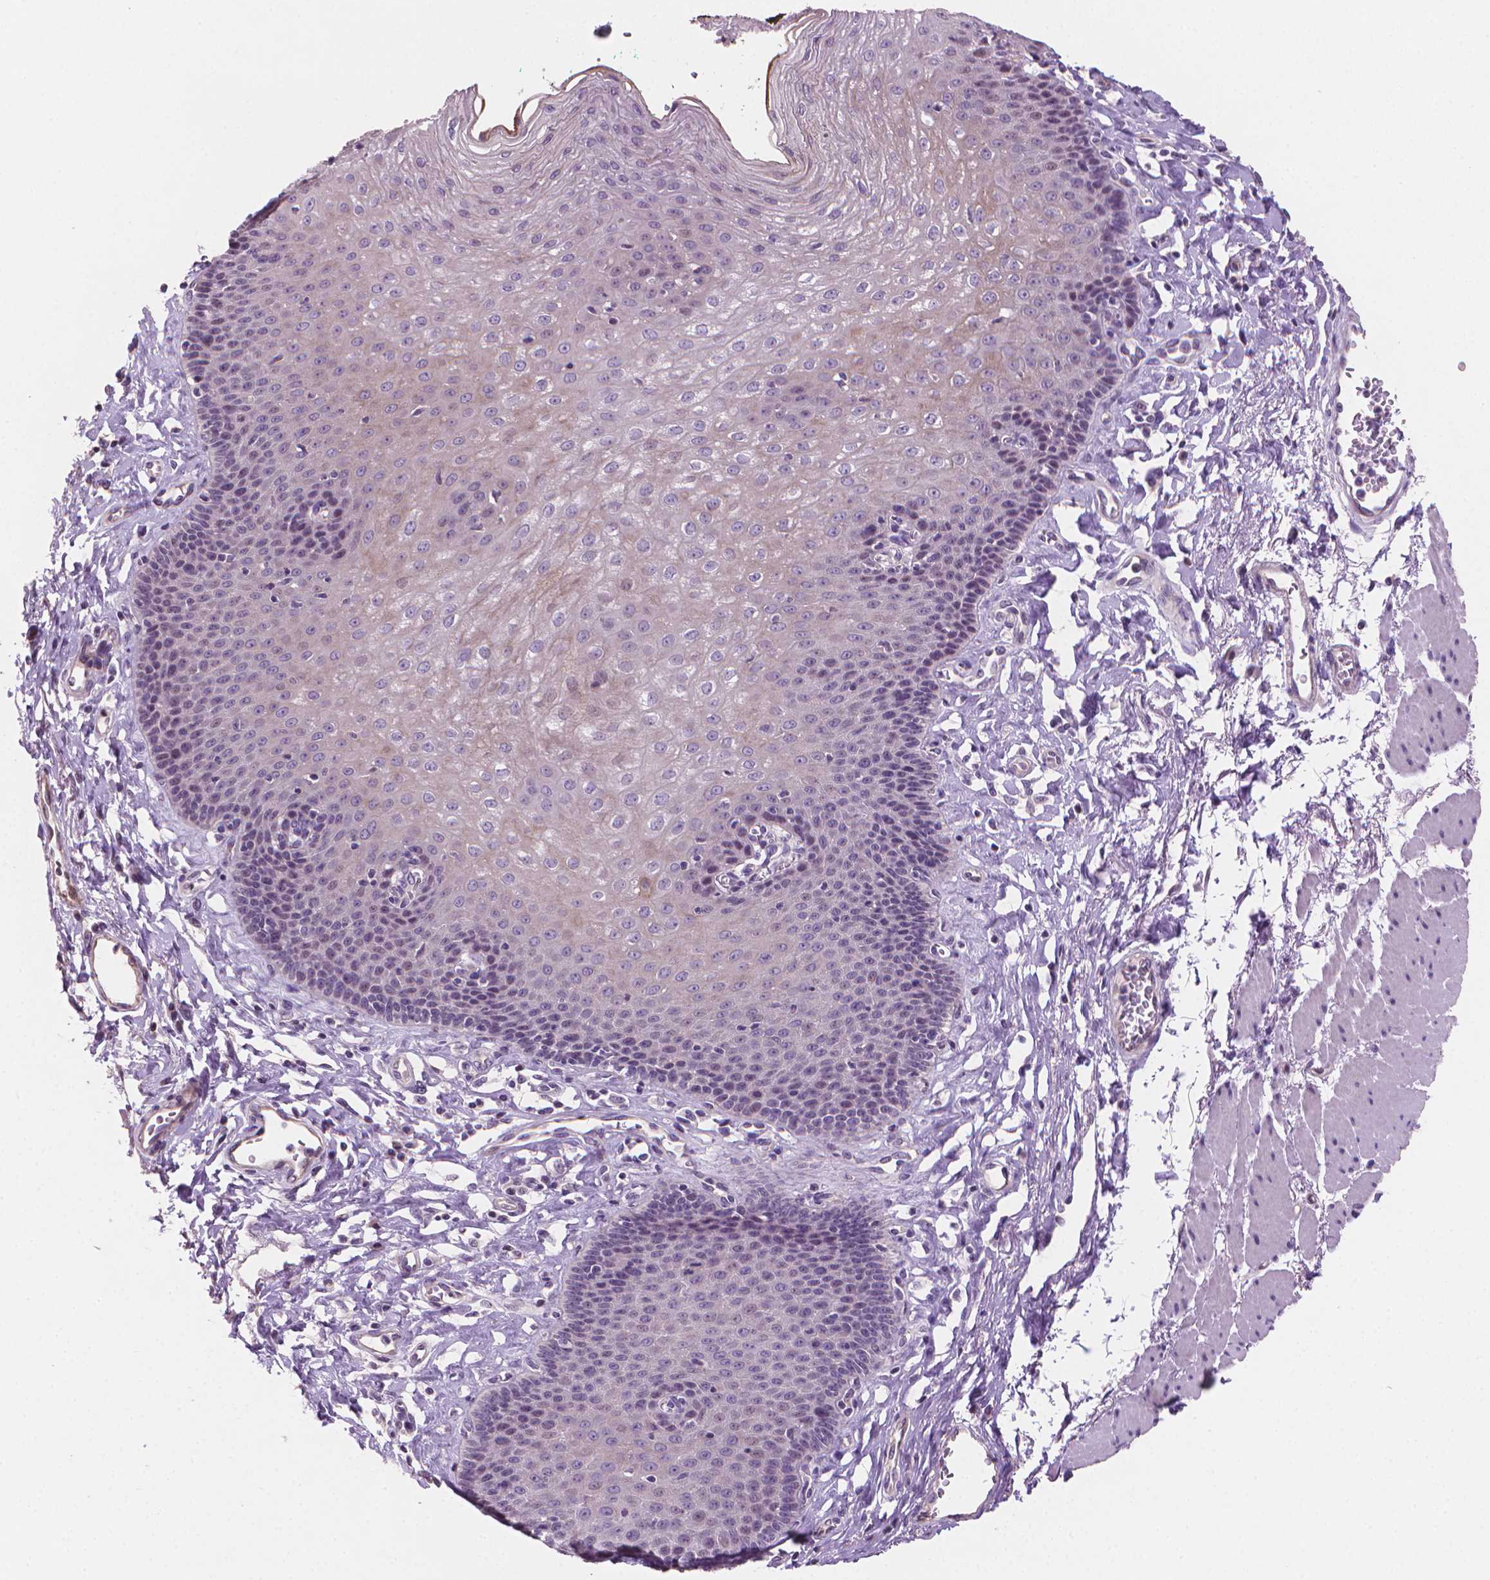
{"staining": {"intensity": "weak", "quantity": "<25%", "location": "cytoplasmic/membranous"}, "tissue": "esophagus", "cell_type": "Squamous epithelial cells", "image_type": "normal", "snomed": [{"axis": "morphology", "description": "Normal tissue, NOS"}, {"axis": "topography", "description": "Esophagus"}], "caption": "Immunohistochemical staining of normal human esophagus demonstrates no significant staining in squamous epithelial cells.", "gene": "CLXN", "patient": {"sex": "female", "age": 81}}